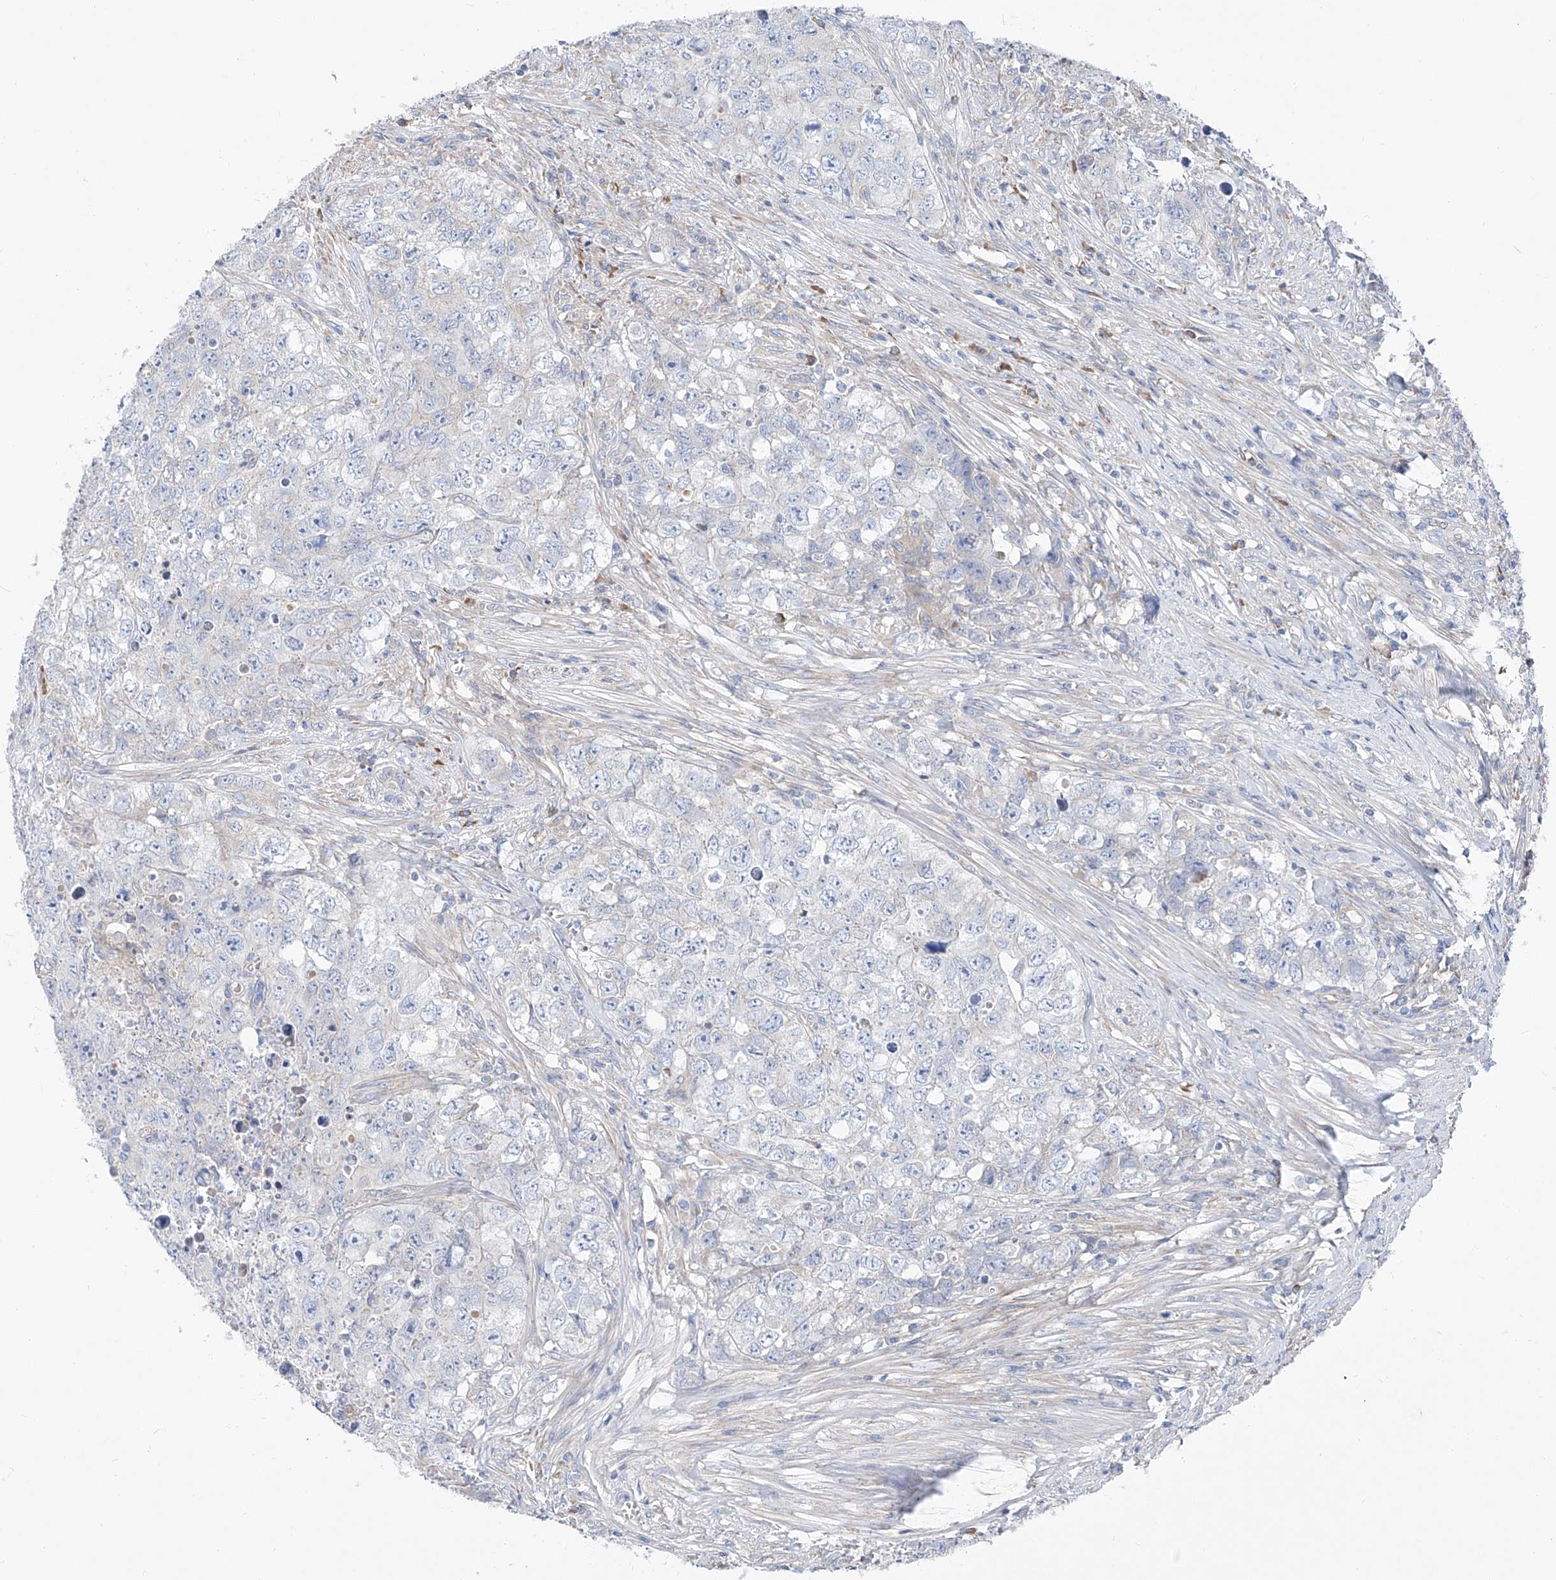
{"staining": {"intensity": "negative", "quantity": "none", "location": "none"}, "tissue": "testis cancer", "cell_type": "Tumor cells", "image_type": "cancer", "snomed": [{"axis": "morphology", "description": "Seminoma, NOS"}, {"axis": "morphology", "description": "Carcinoma, Embryonal, NOS"}, {"axis": "topography", "description": "Testis"}], "caption": "Tumor cells show no significant expression in testis cancer (embryonal carcinoma).", "gene": "UFL1", "patient": {"sex": "male", "age": 43}}